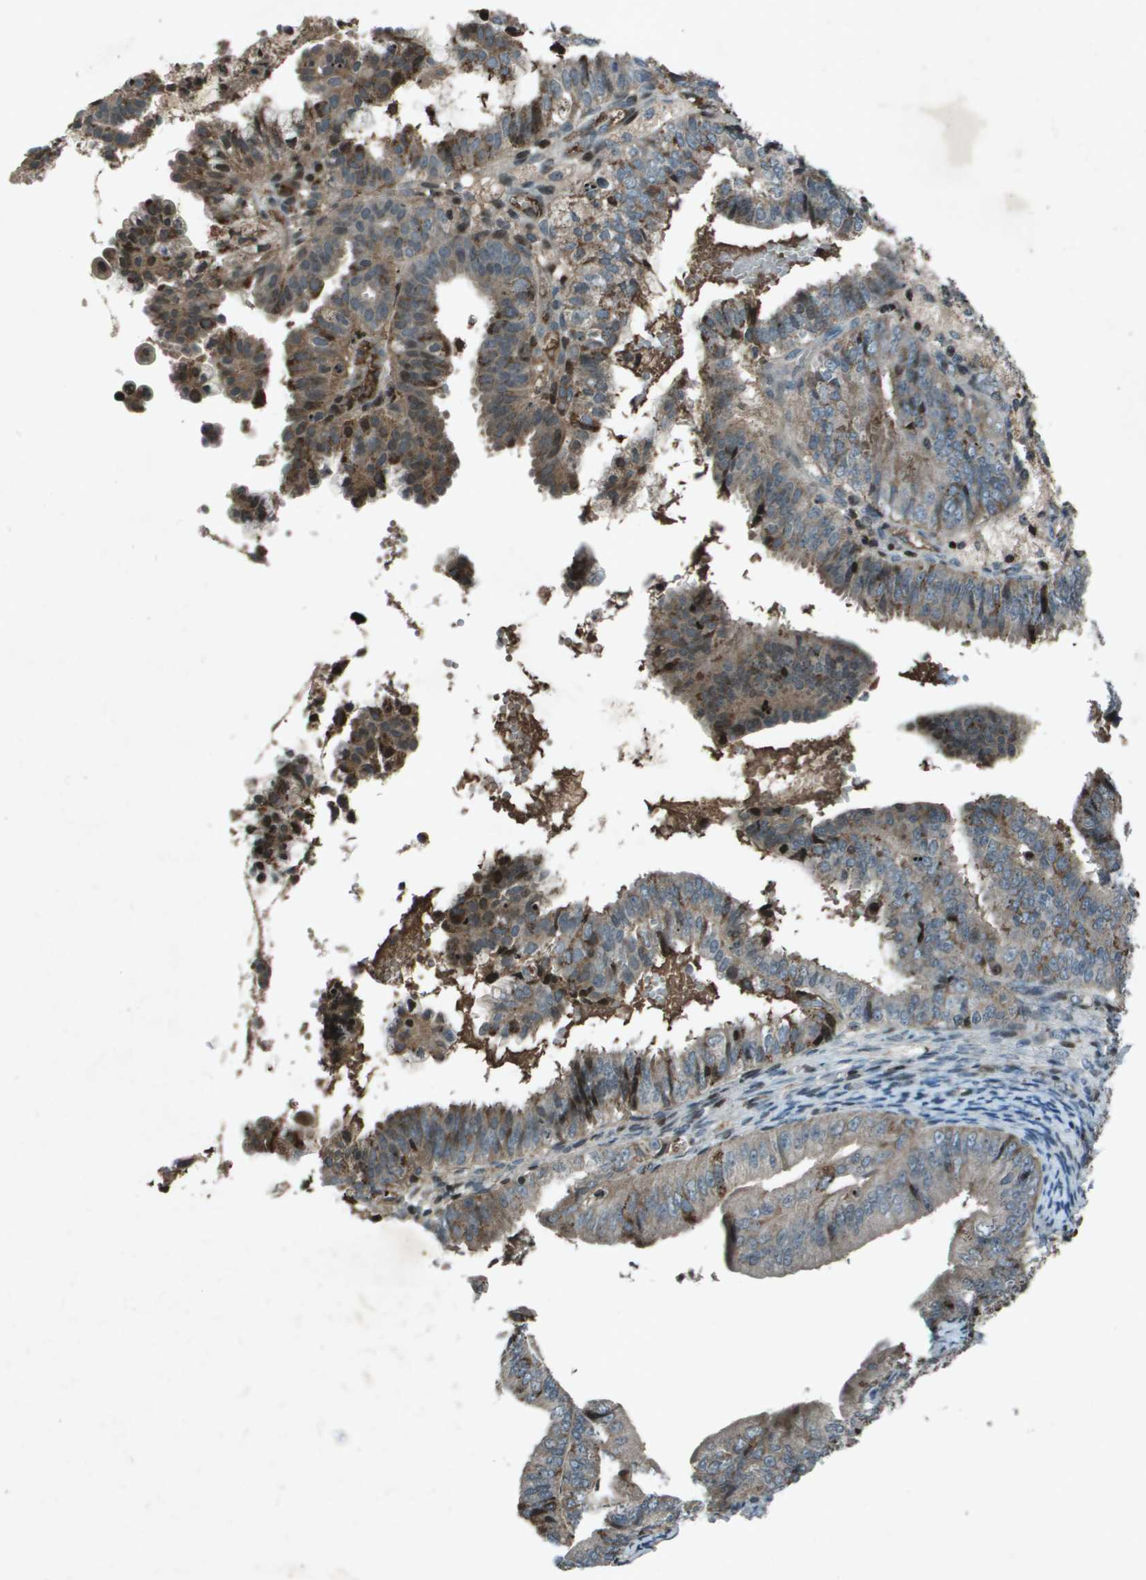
{"staining": {"intensity": "weak", "quantity": "<25%", "location": "cytoplasmic/membranous"}, "tissue": "endometrial cancer", "cell_type": "Tumor cells", "image_type": "cancer", "snomed": [{"axis": "morphology", "description": "Adenocarcinoma, NOS"}, {"axis": "topography", "description": "Endometrium"}], "caption": "Histopathology image shows no significant protein staining in tumor cells of endometrial cancer.", "gene": "CXCL12", "patient": {"sex": "female", "age": 63}}